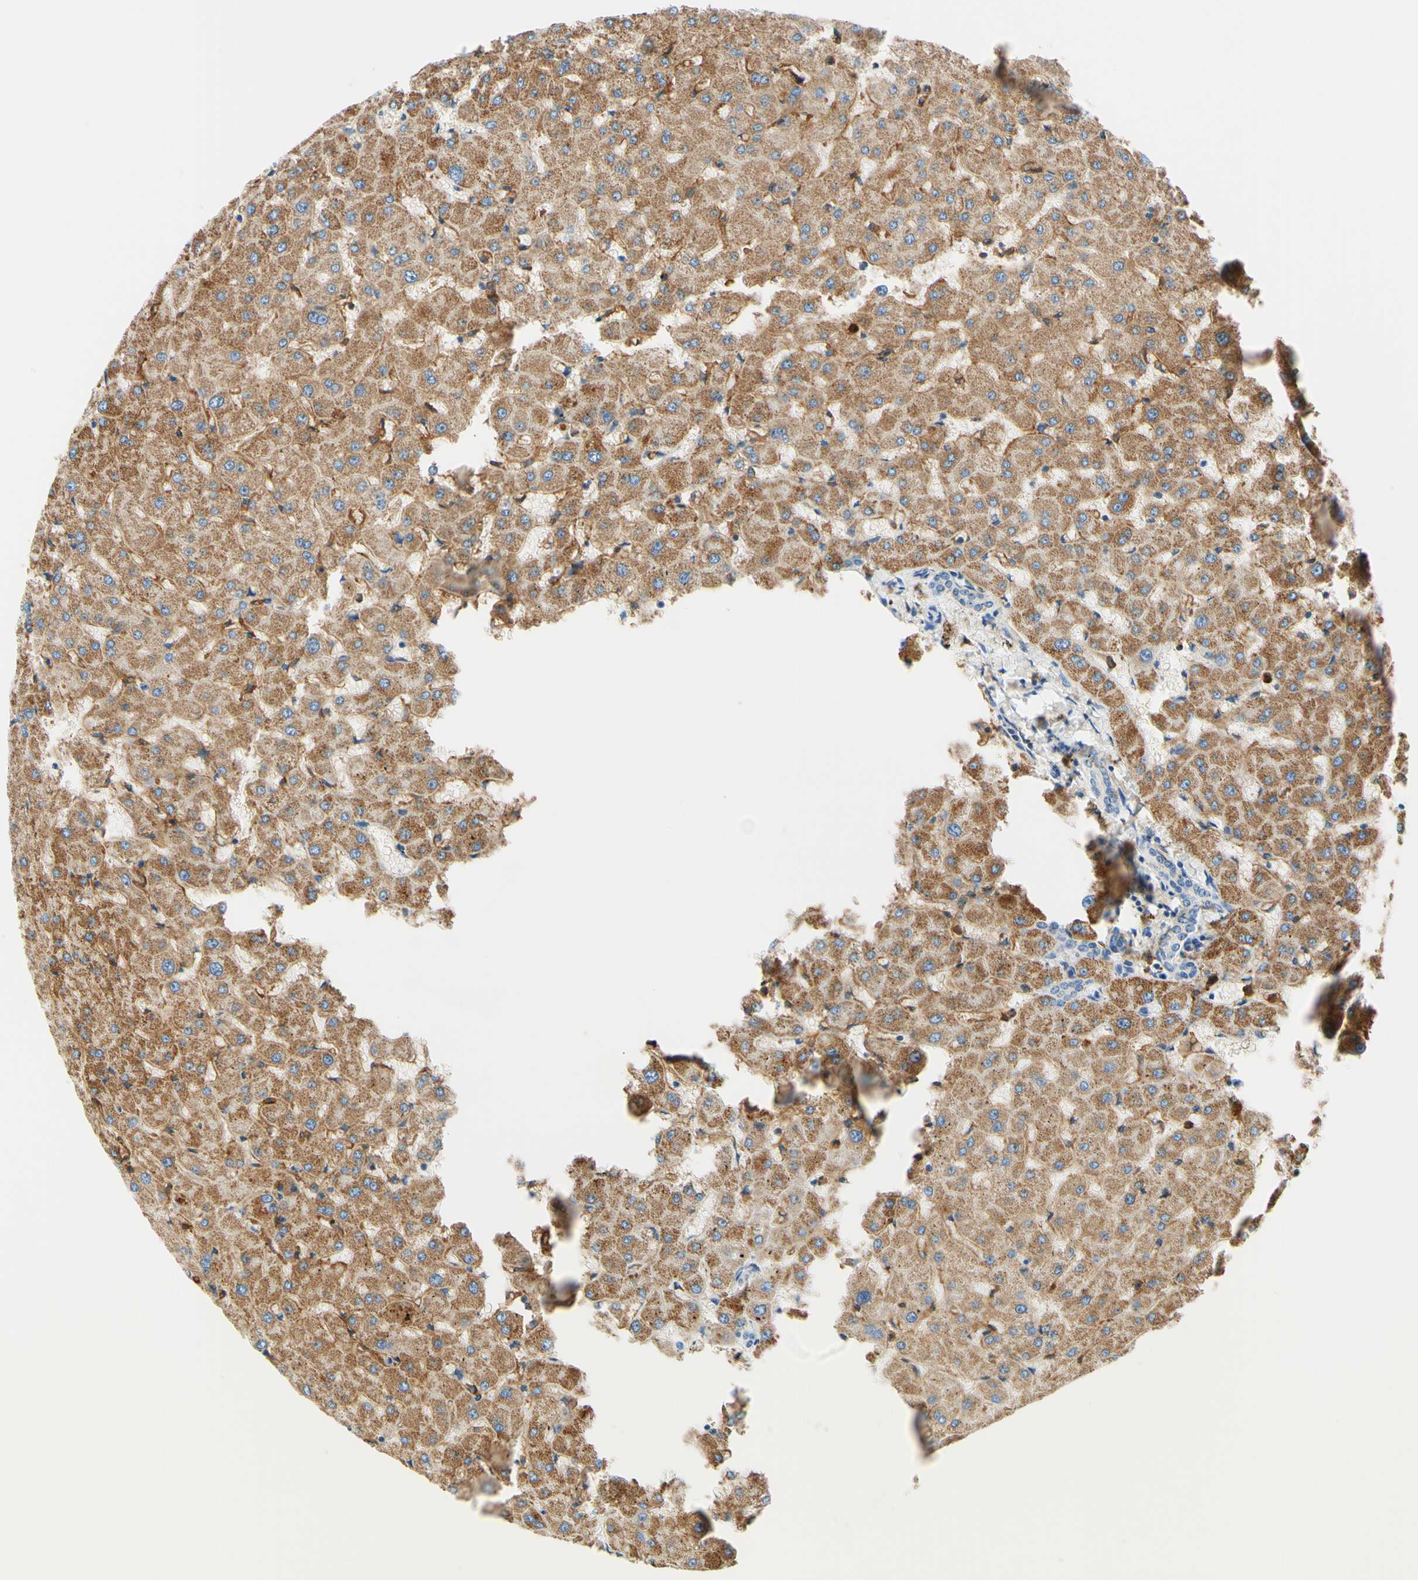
{"staining": {"intensity": "weak", "quantity": "25%-75%", "location": "cytoplasmic/membranous"}, "tissue": "liver", "cell_type": "Cholangiocytes", "image_type": "normal", "snomed": [{"axis": "morphology", "description": "Normal tissue, NOS"}, {"axis": "topography", "description": "Liver"}], "caption": "Cholangiocytes demonstrate low levels of weak cytoplasmic/membranous positivity in about 25%-75% of cells in benign liver.", "gene": "SIGLEC9", "patient": {"sex": "female", "age": 63}}